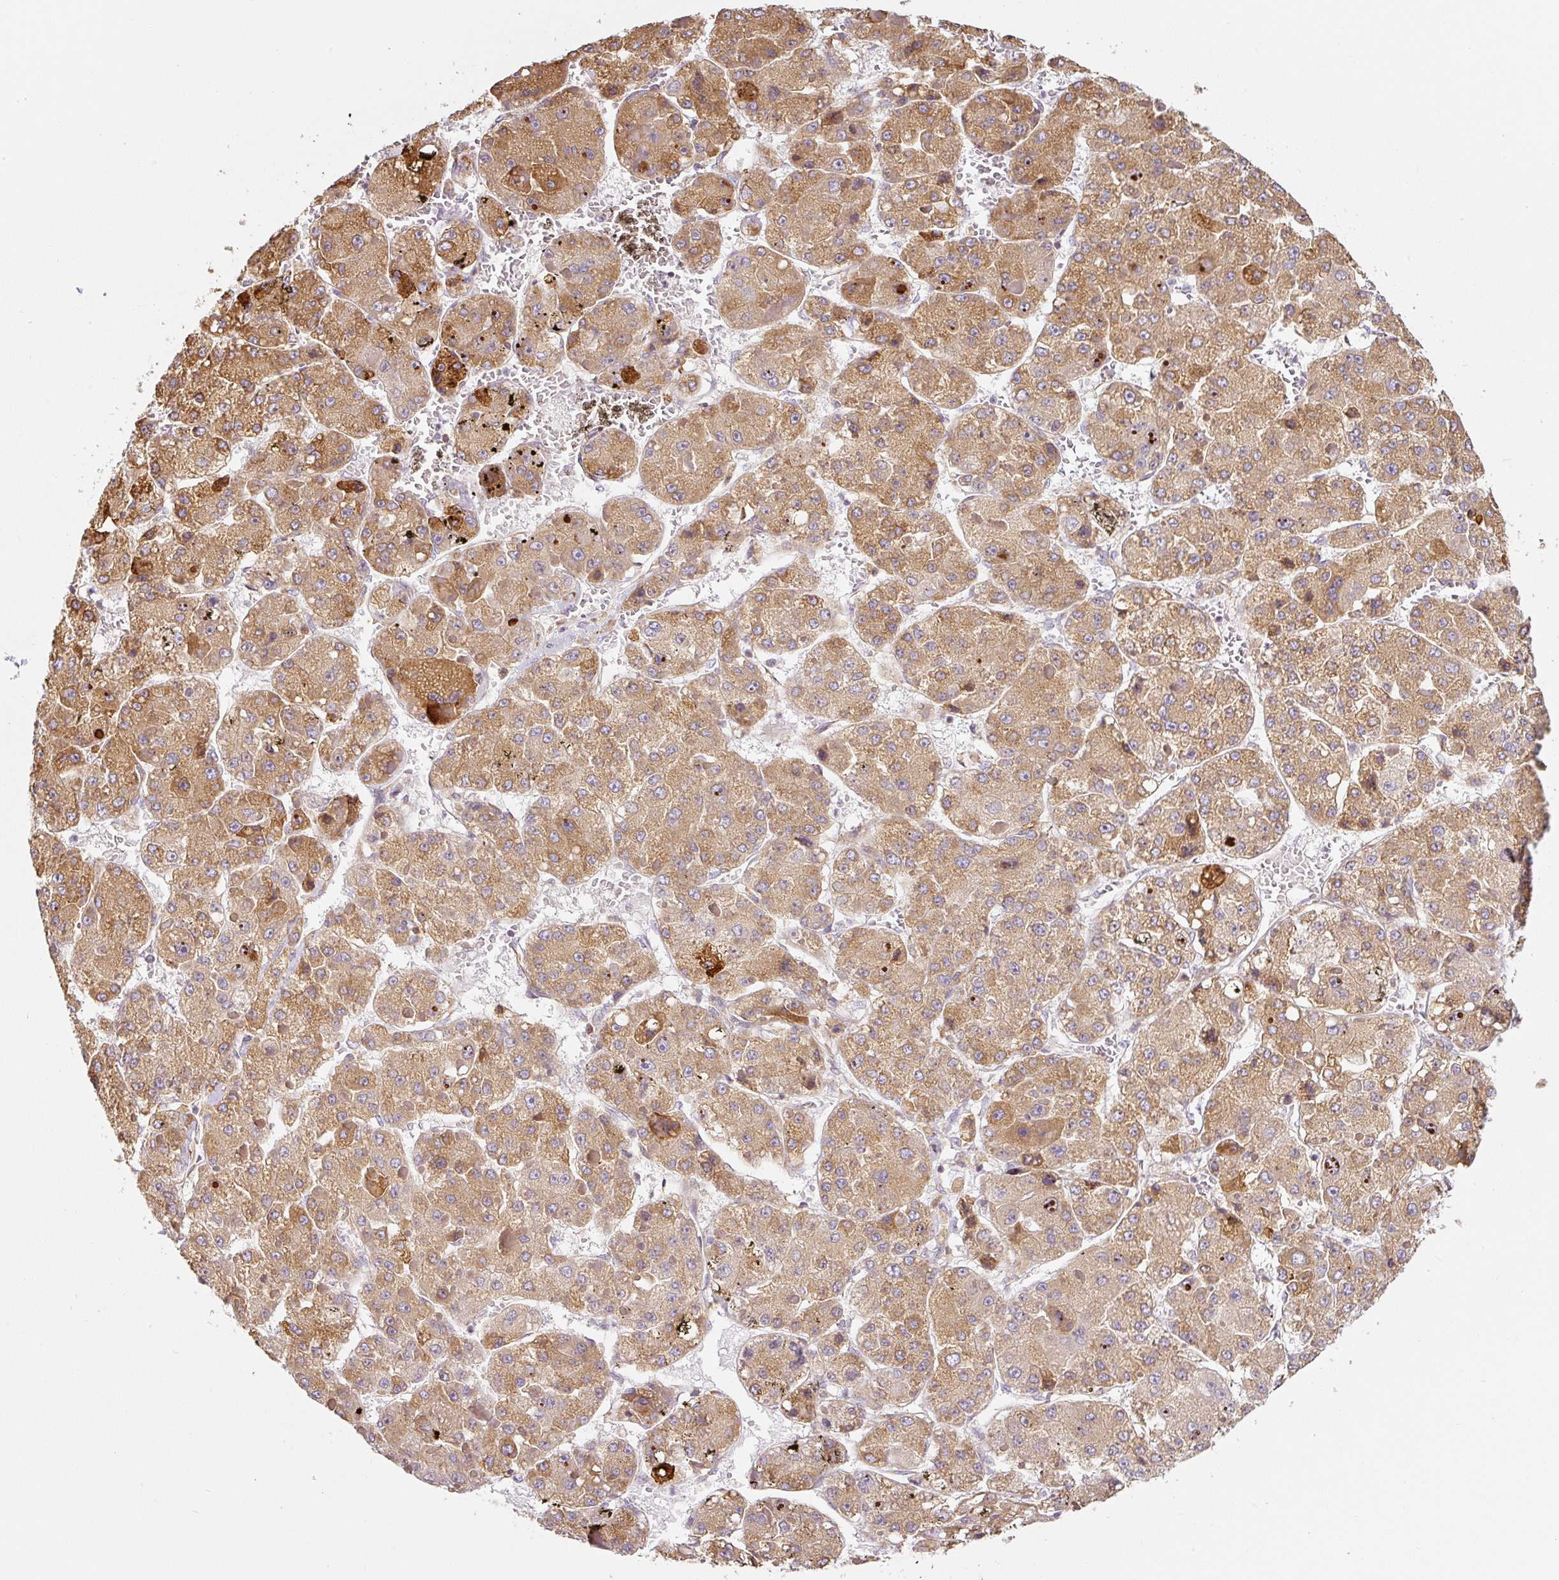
{"staining": {"intensity": "moderate", "quantity": ">75%", "location": "cytoplasmic/membranous"}, "tissue": "liver cancer", "cell_type": "Tumor cells", "image_type": "cancer", "snomed": [{"axis": "morphology", "description": "Carcinoma, Hepatocellular, NOS"}, {"axis": "topography", "description": "Liver"}], "caption": "Immunohistochemical staining of liver cancer displays medium levels of moderate cytoplasmic/membranous positivity in approximately >75% of tumor cells. The staining was performed using DAB (3,3'-diaminobenzidine) to visualize the protein expression in brown, while the nuclei were stained in blue with hematoxylin (Magnification: 20x).", "gene": "MORN4", "patient": {"sex": "female", "age": 73}}